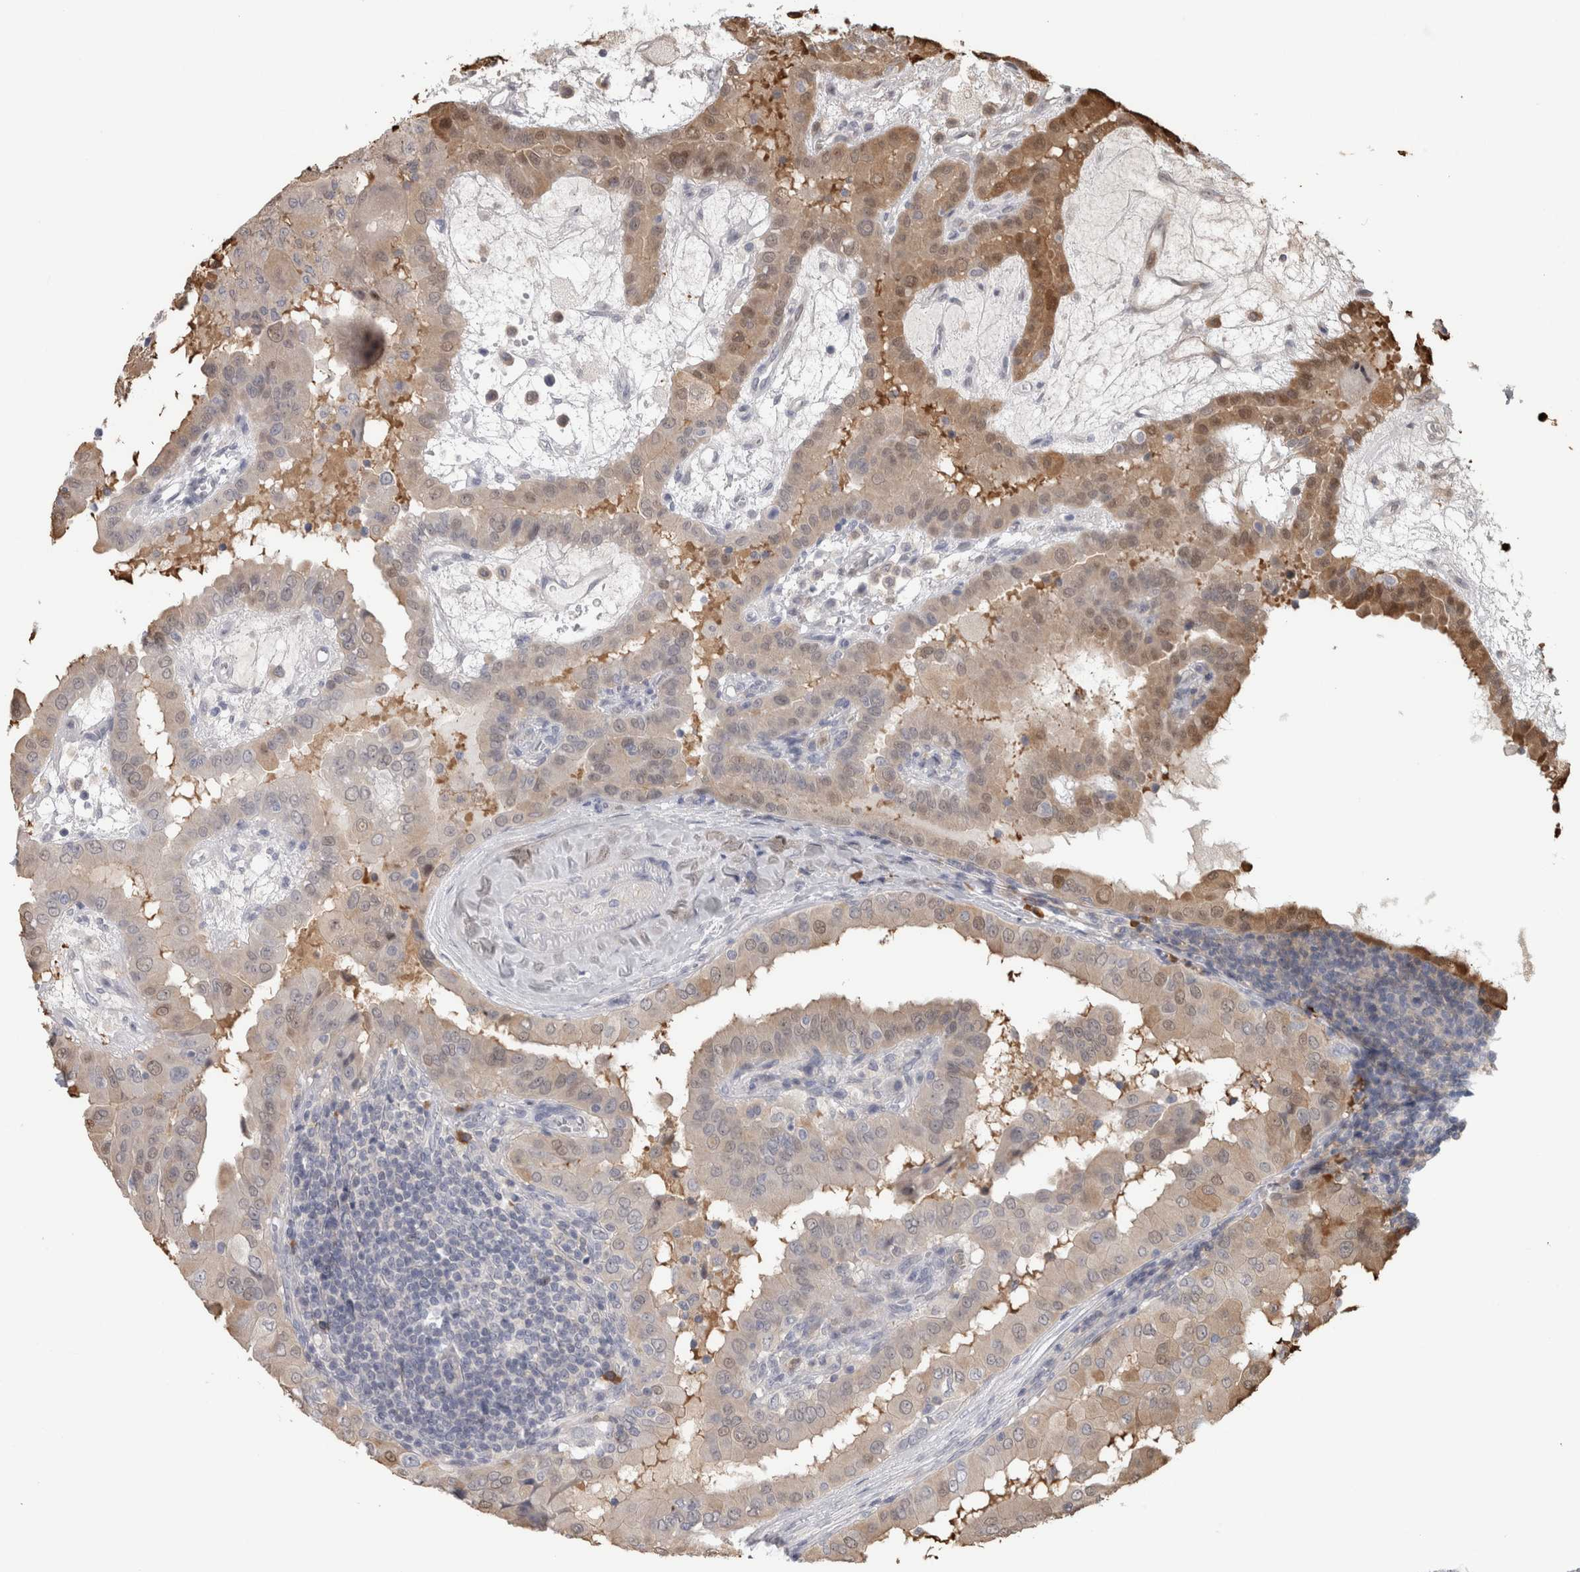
{"staining": {"intensity": "weak", "quantity": ">75%", "location": "cytoplasmic/membranous,nuclear"}, "tissue": "thyroid cancer", "cell_type": "Tumor cells", "image_type": "cancer", "snomed": [{"axis": "morphology", "description": "Papillary adenocarcinoma, NOS"}, {"axis": "topography", "description": "Thyroid gland"}], "caption": "Immunohistochemistry image of human thyroid cancer stained for a protein (brown), which displays low levels of weak cytoplasmic/membranous and nuclear expression in approximately >75% of tumor cells.", "gene": "USH1G", "patient": {"sex": "male", "age": 33}}